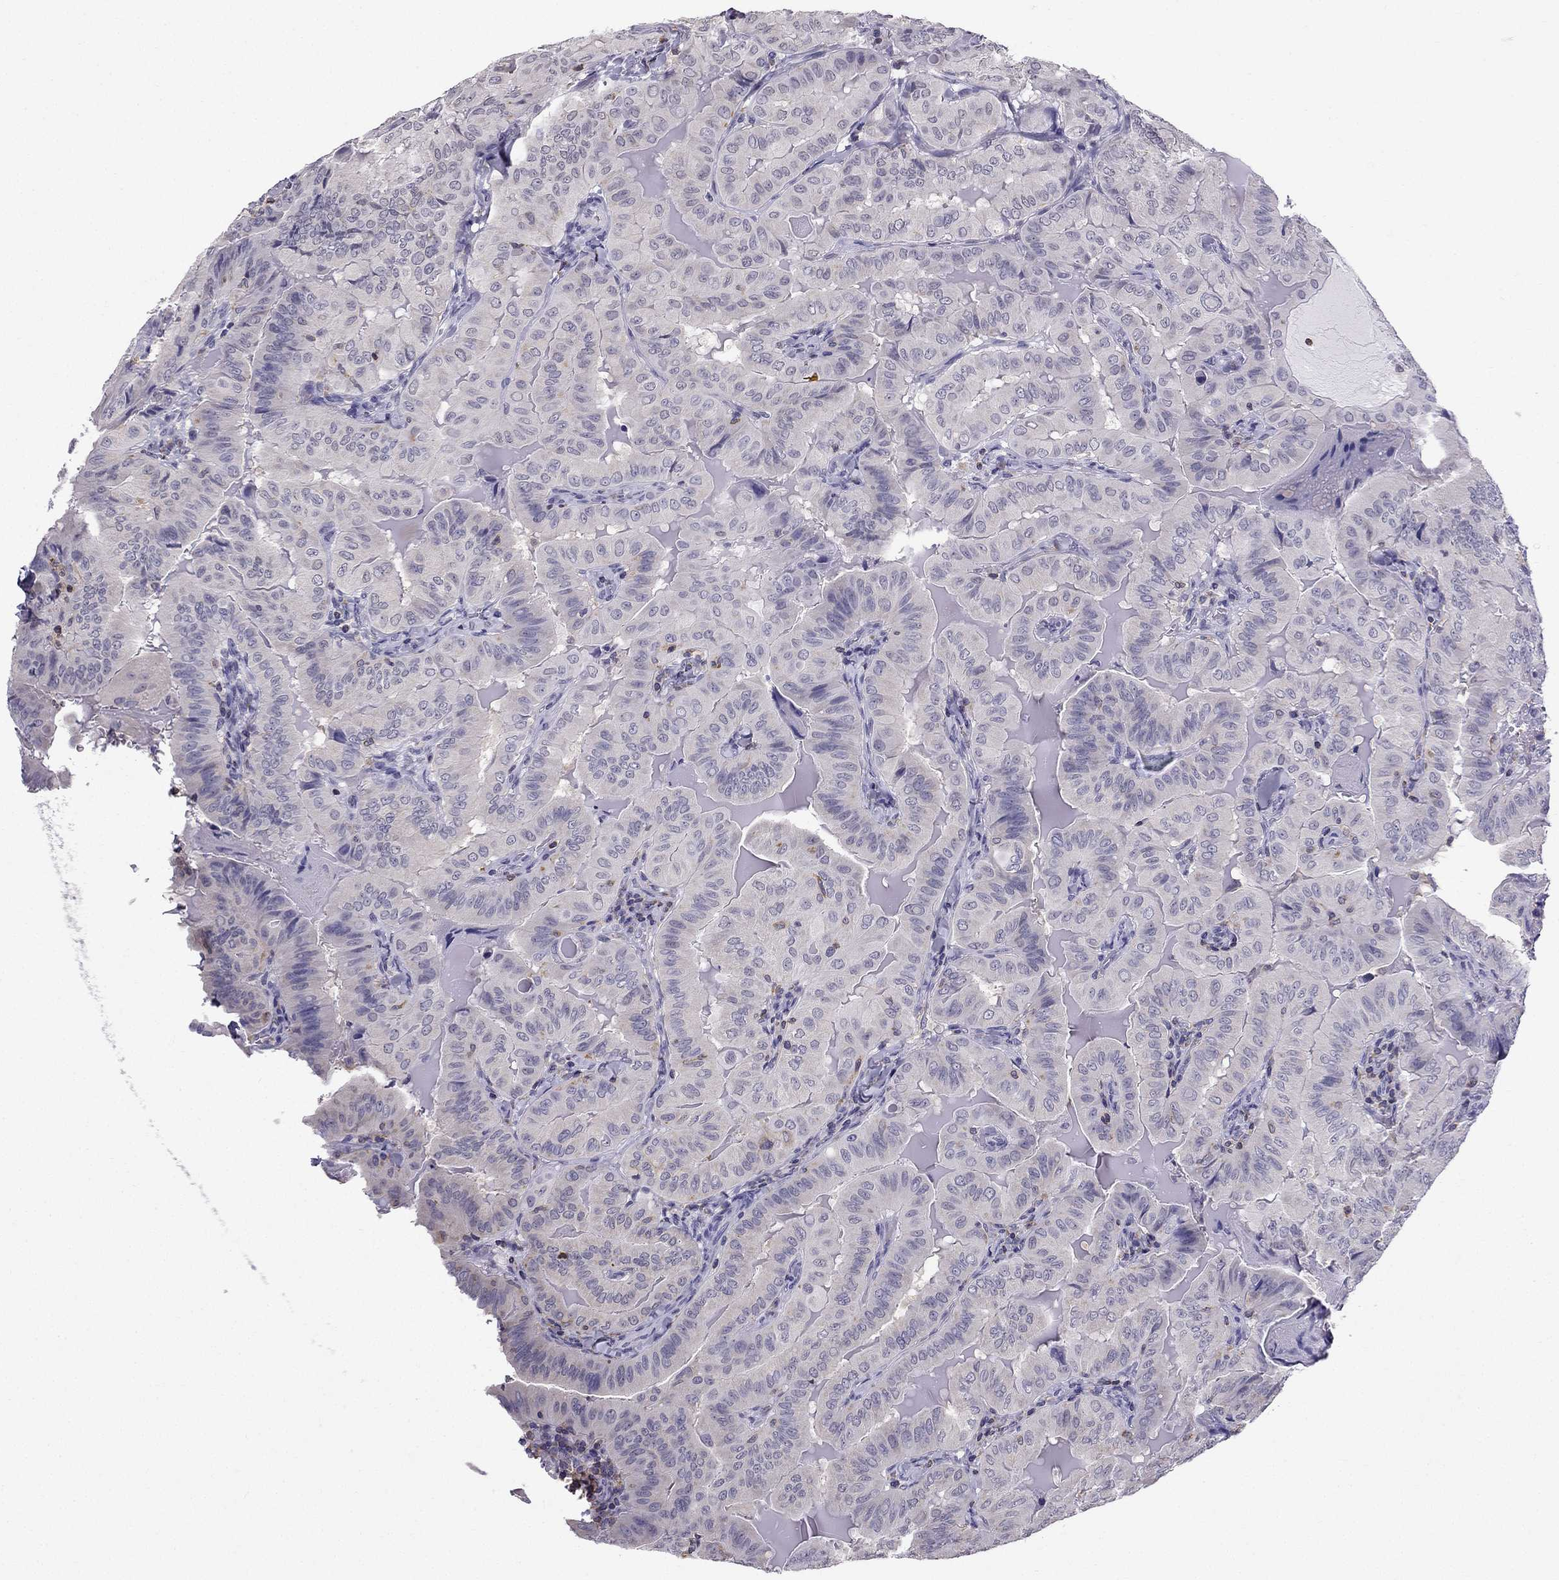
{"staining": {"intensity": "negative", "quantity": "none", "location": "none"}, "tissue": "thyroid cancer", "cell_type": "Tumor cells", "image_type": "cancer", "snomed": [{"axis": "morphology", "description": "Papillary adenocarcinoma, NOS"}, {"axis": "topography", "description": "Thyroid gland"}], "caption": "High power microscopy histopathology image of an immunohistochemistry (IHC) photomicrograph of thyroid cancer (papillary adenocarcinoma), revealing no significant staining in tumor cells. (Stains: DAB immunohistochemistry with hematoxylin counter stain, Microscopy: brightfield microscopy at high magnification).", "gene": "CCK", "patient": {"sex": "female", "age": 68}}